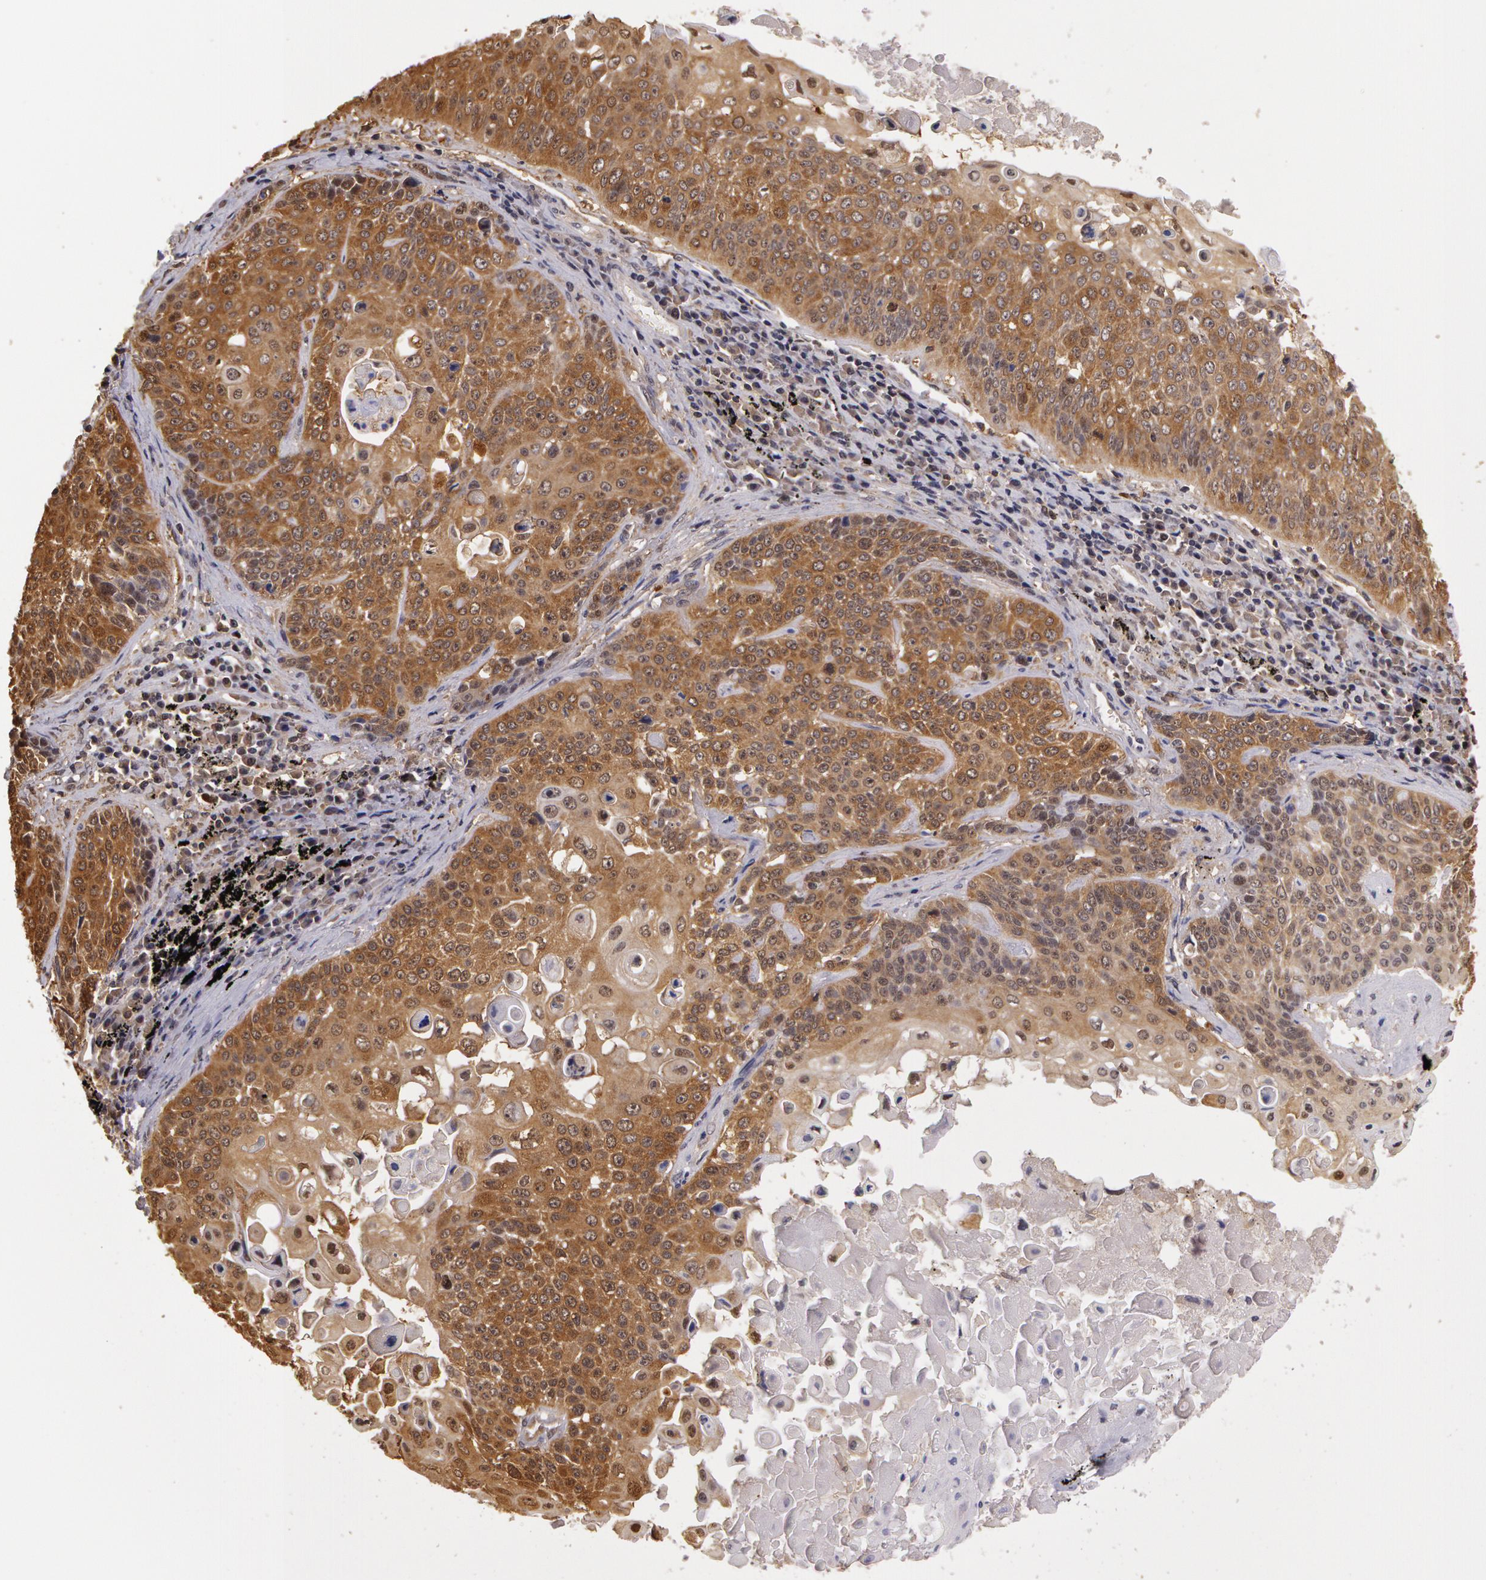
{"staining": {"intensity": "moderate", "quantity": ">75%", "location": "cytoplasmic/membranous"}, "tissue": "lung cancer", "cell_type": "Tumor cells", "image_type": "cancer", "snomed": [{"axis": "morphology", "description": "Adenocarcinoma, NOS"}, {"axis": "topography", "description": "Lung"}], "caption": "Brown immunohistochemical staining in human lung cancer (adenocarcinoma) displays moderate cytoplasmic/membranous staining in approximately >75% of tumor cells. The protein of interest is shown in brown color, while the nuclei are stained blue.", "gene": "AHSA1", "patient": {"sex": "male", "age": 60}}